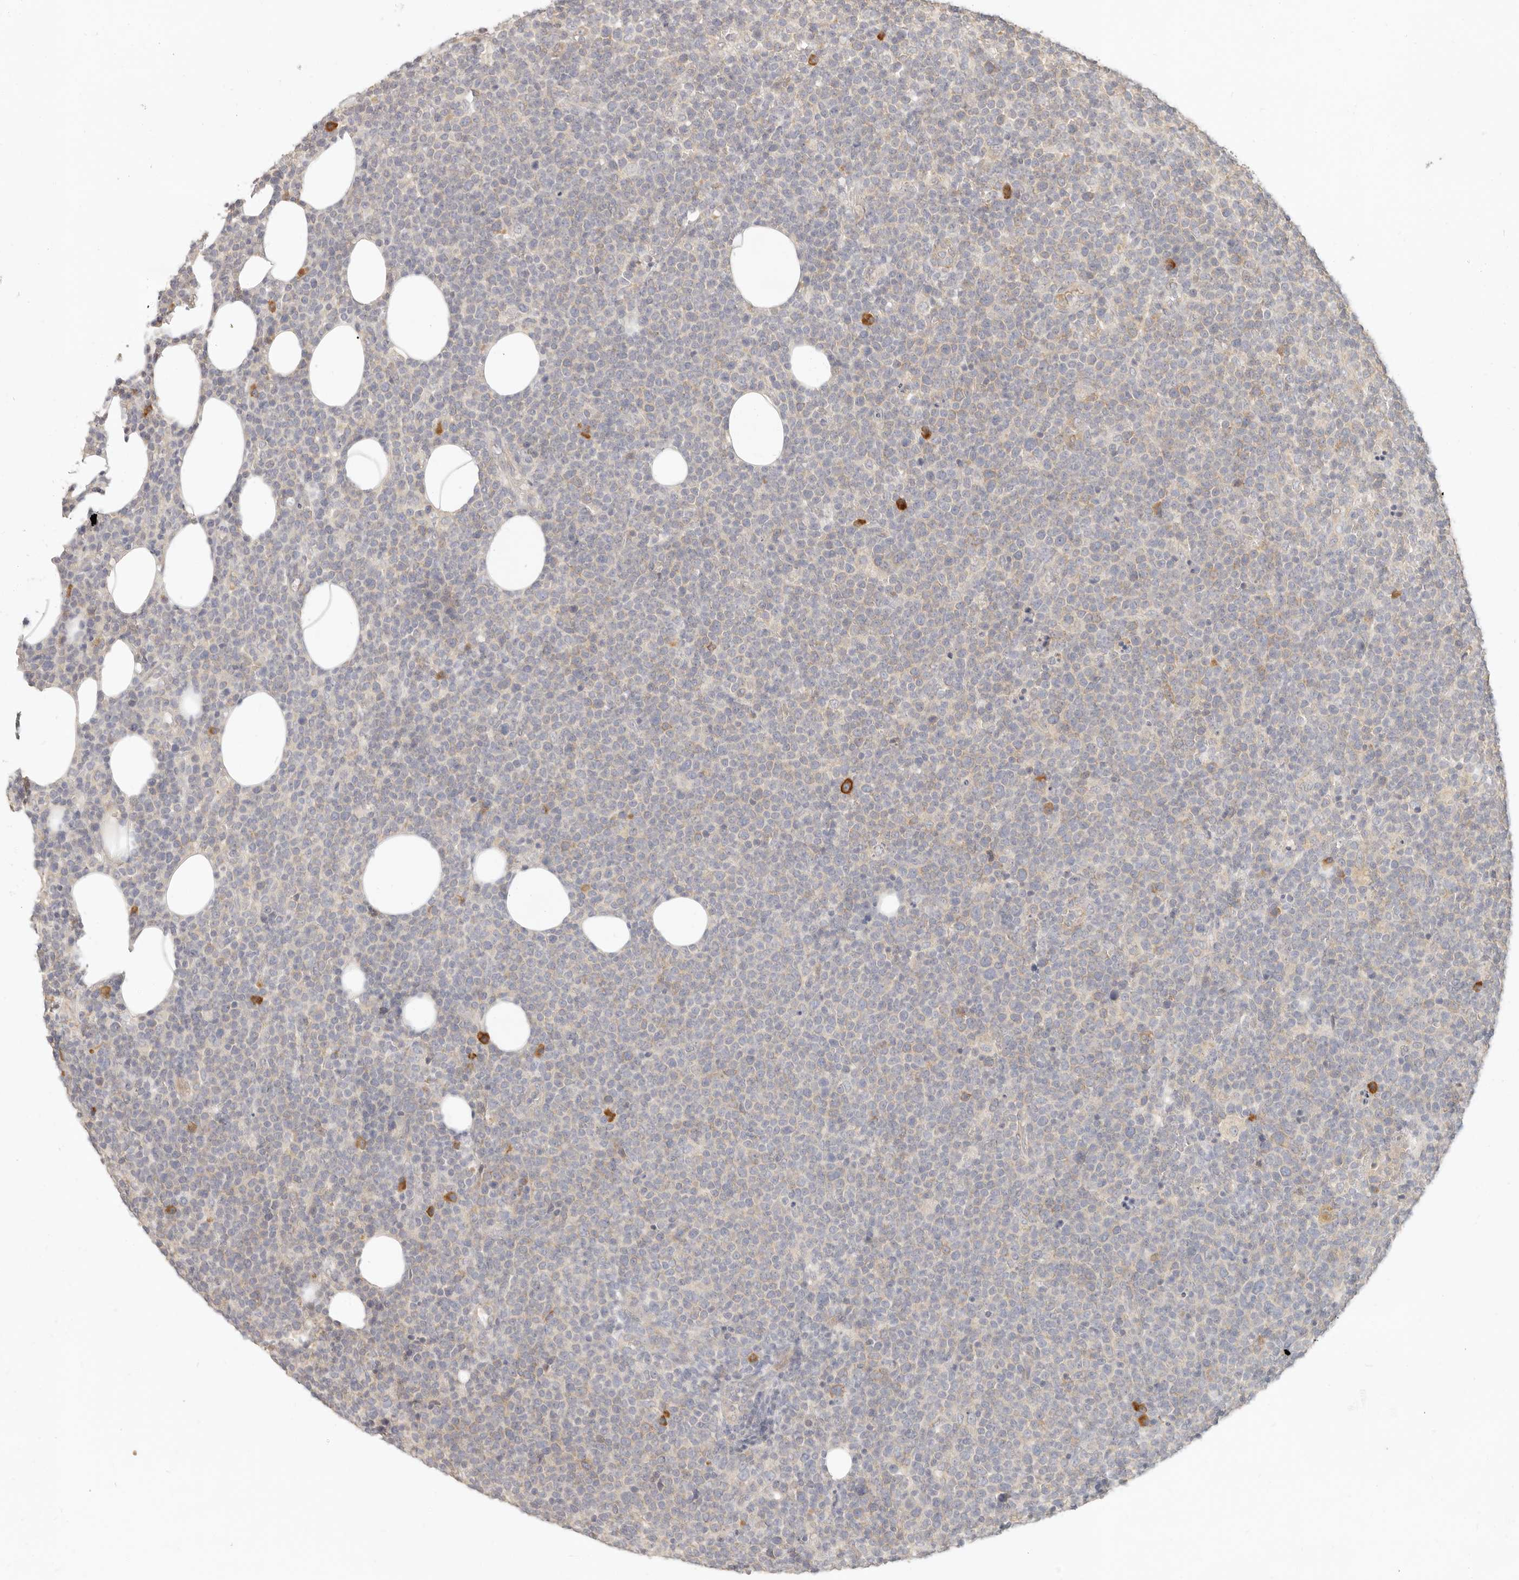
{"staining": {"intensity": "moderate", "quantity": "<25%", "location": "cytoplasmic/membranous"}, "tissue": "lymphoma", "cell_type": "Tumor cells", "image_type": "cancer", "snomed": [{"axis": "morphology", "description": "Malignant lymphoma, non-Hodgkin's type, High grade"}, {"axis": "topography", "description": "Lymph node"}], "caption": "Immunohistochemistry (IHC) (DAB (3,3'-diaminobenzidine)) staining of high-grade malignant lymphoma, non-Hodgkin's type exhibits moderate cytoplasmic/membranous protein staining in about <25% of tumor cells.", "gene": "PABPC4", "patient": {"sex": "male", "age": 61}}